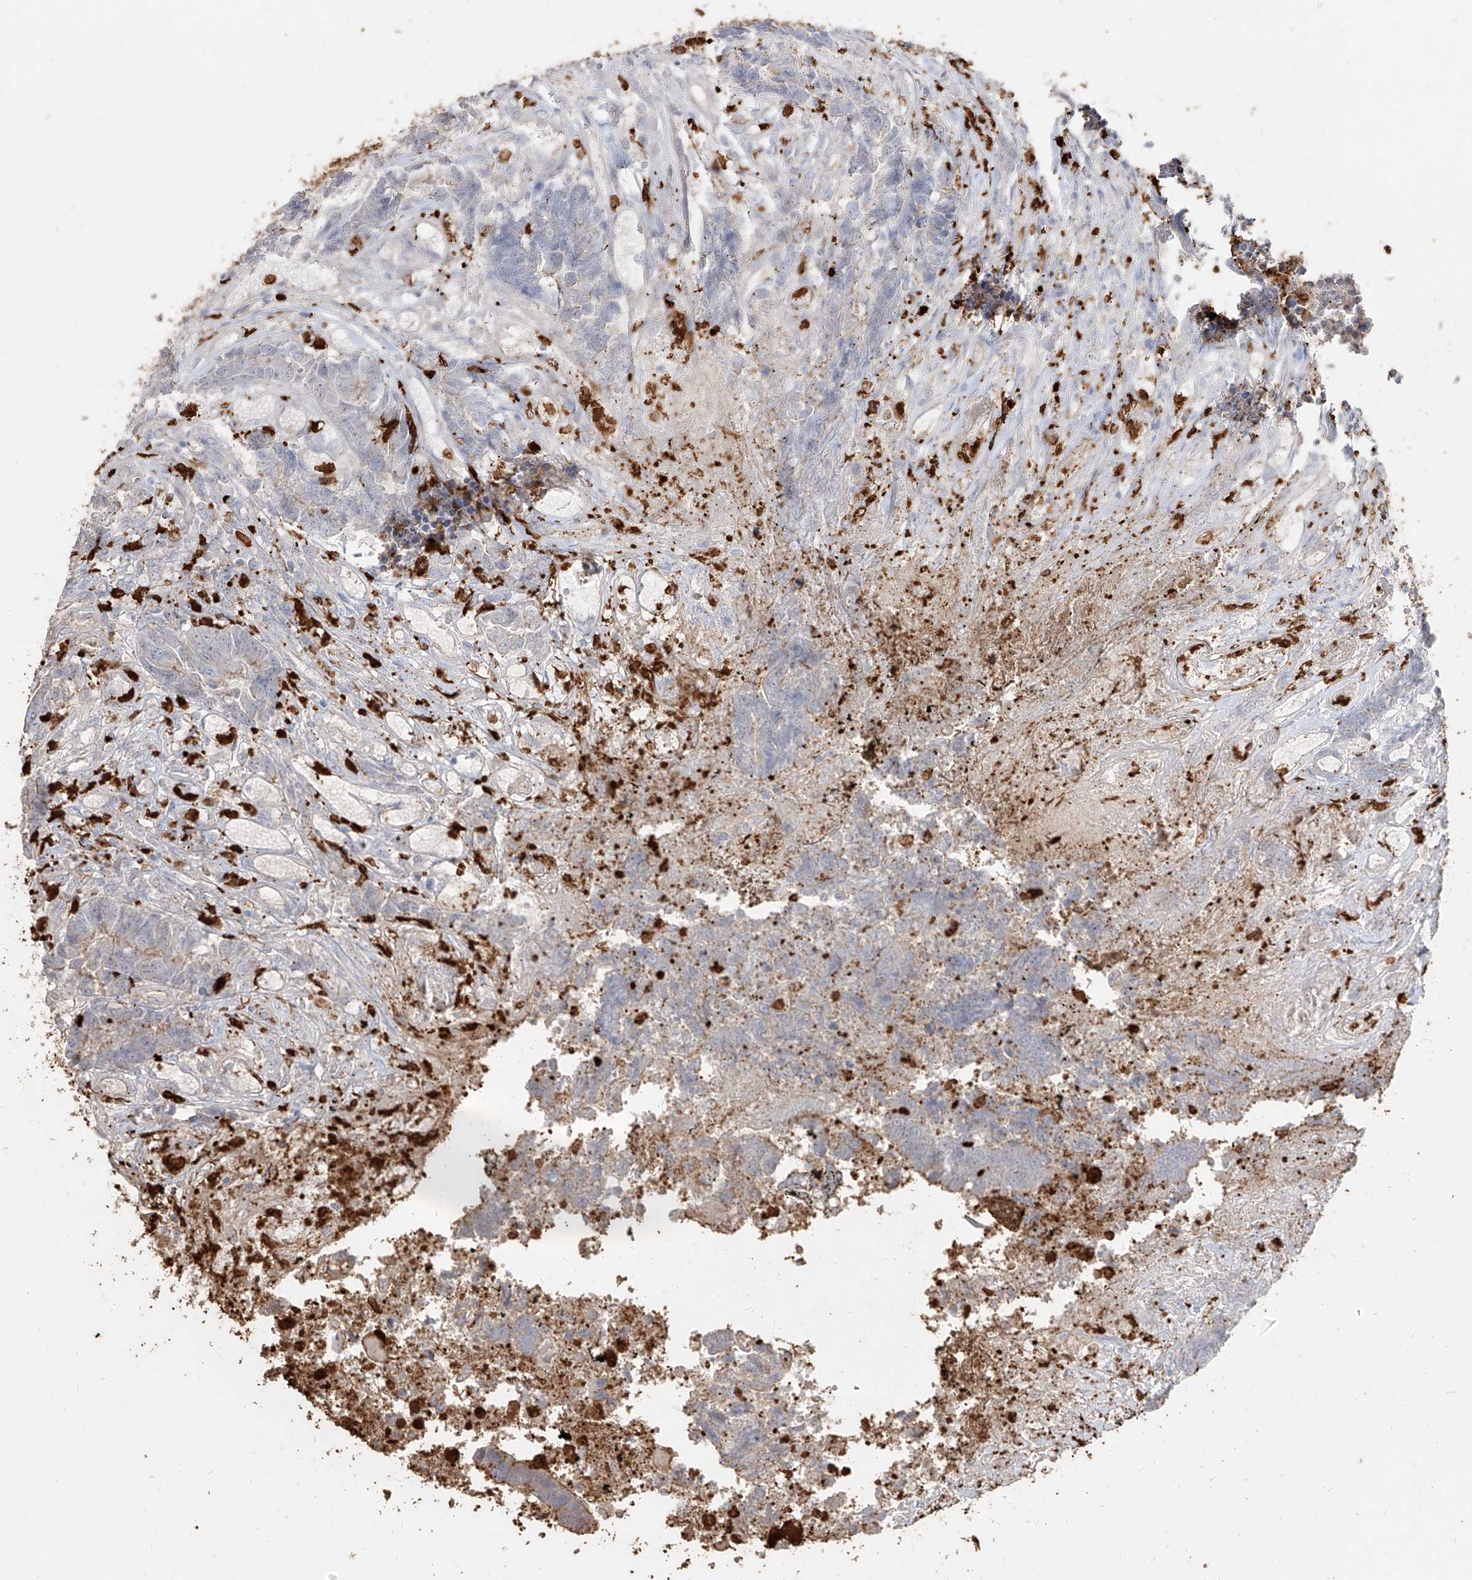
{"staining": {"intensity": "moderate", "quantity": "<25%", "location": "cytoplasmic/membranous"}, "tissue": "colorectal cancer", "cell_type": "Tumor cells", "image_type": "cancer", "snomed": [{"axis": "morphology", "description": "Adenocarcinoma, NOS"}, {"axis": "topography", "description": "Rectum"}], "caption": "Colorectal adenocarcinoma was stained to show a protein in brown. There is low levels of moderate cytoplasmic/membranous positivity in approximately <25% of tumor cells.", "gene": "ZNF227", "patient": {"sex": "male", "age": 84}}